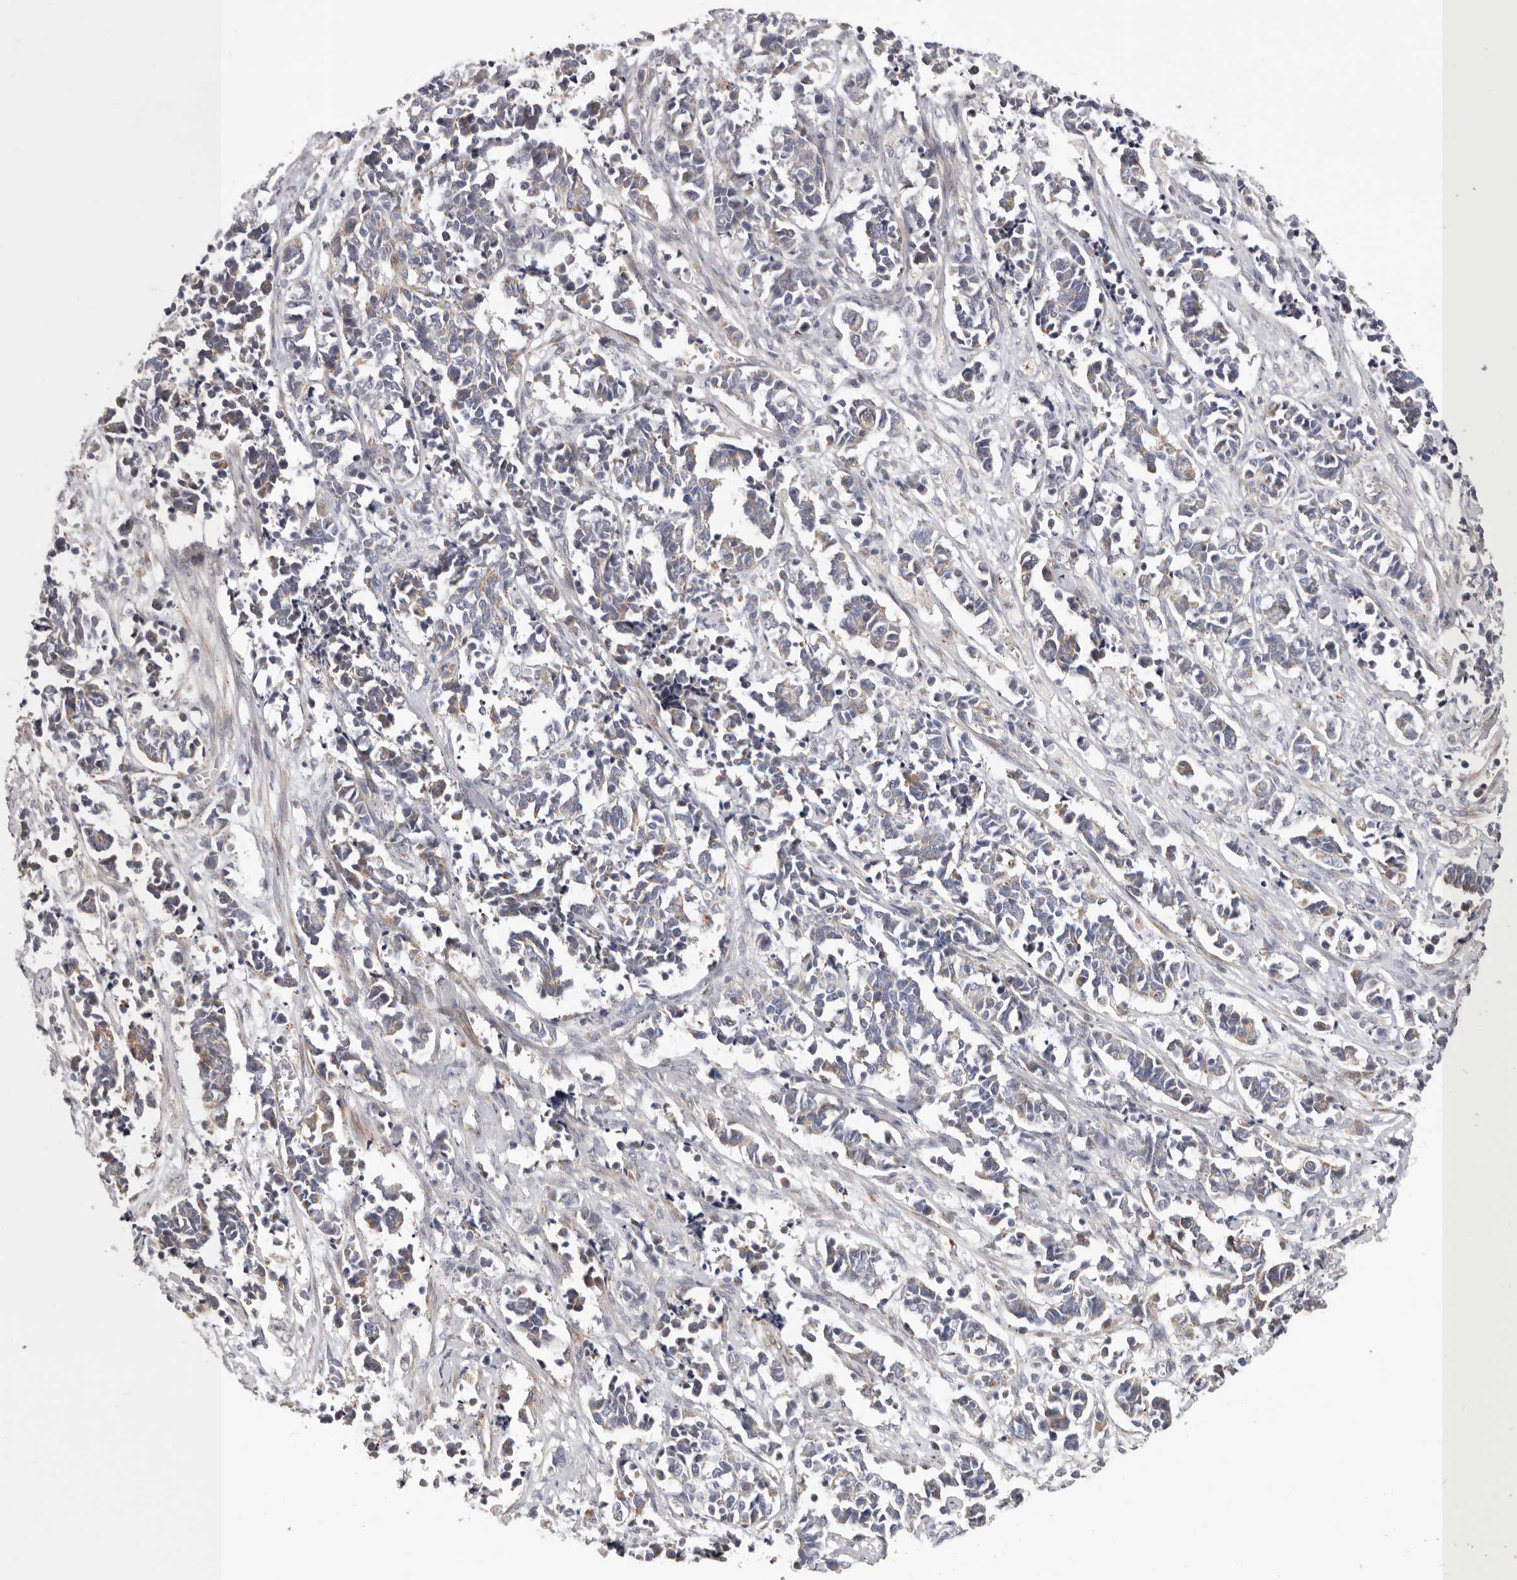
{"staining": {"intensity": "negative", "quantity": "none", "location": "none"}, "tissue": "cervical cancer", "cell_type": "Tumor cells", "image_type": "cancer", "snomed": [{"axis": "morphology", "description": "Normal tissue, NOS"}, {"axis": "morphology", "description": "Squamous cell carcinoma, NOS"}, {"axis": "topography", "description": "Cervix"}], "caption": "Photomicrograph shows no significant protein staining in tumor cells of squamous cell carcinoma (cervical). (DAB immunohistochemistry with hematoxylin counter stain).", "gene": "MRPS10", "patient": {"sex": "female", "age": 35}}